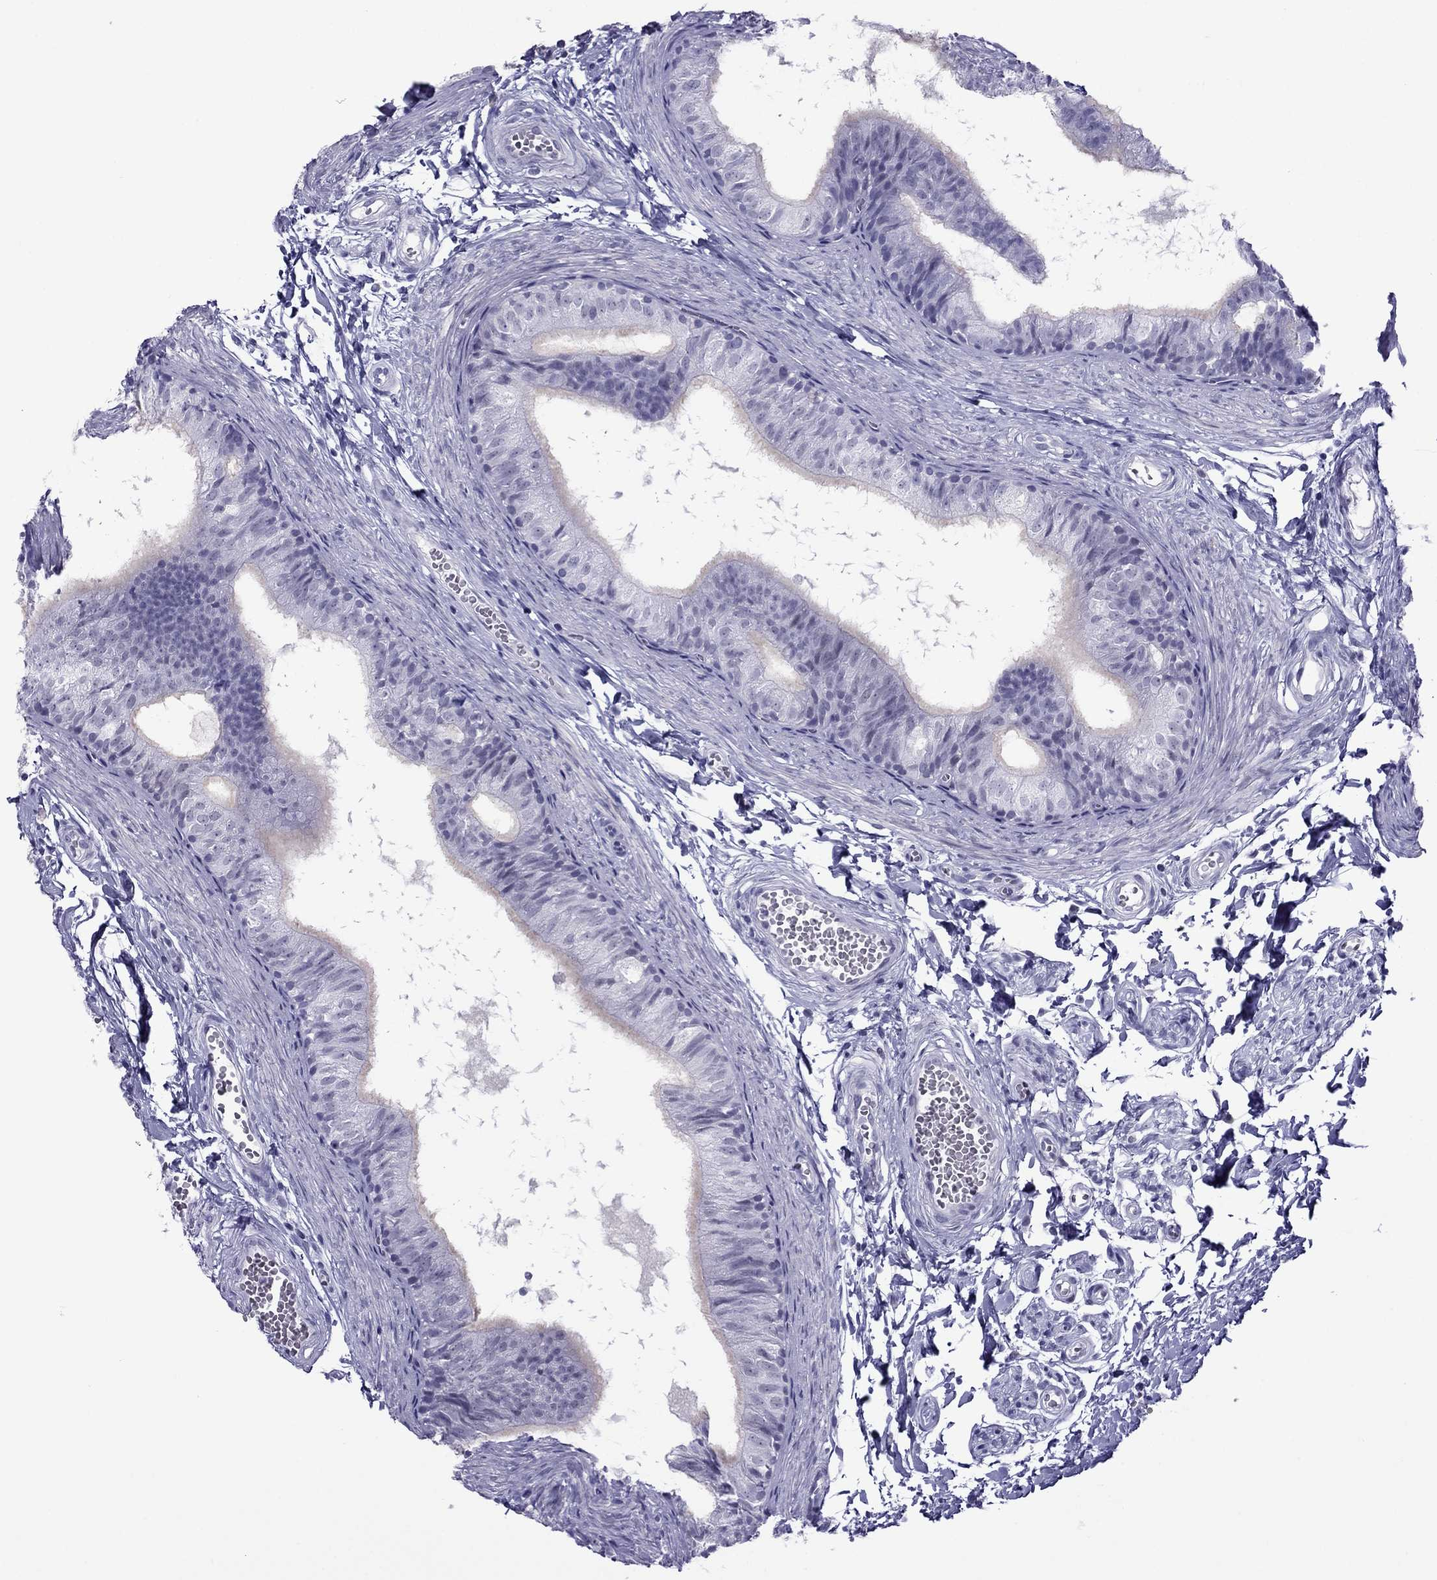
{"staining": {"intensity": "negative", "quantity": "none", "location": "none"}, "tissue": "epididymis", "cell_type": "Glandular cells", "image_type": "normal", "snomed": [{"axis": "morphology", "description": "Normal tissue, NOS"}, {"axis": "topography", "description": "Epididymis"}], "caption": "Immunohistochemical staining of unremarkable human epididymis displays no significant staining in glandular cells.", "gene": "MYLK3", "patient": {"sex": "male", "age": 22}}